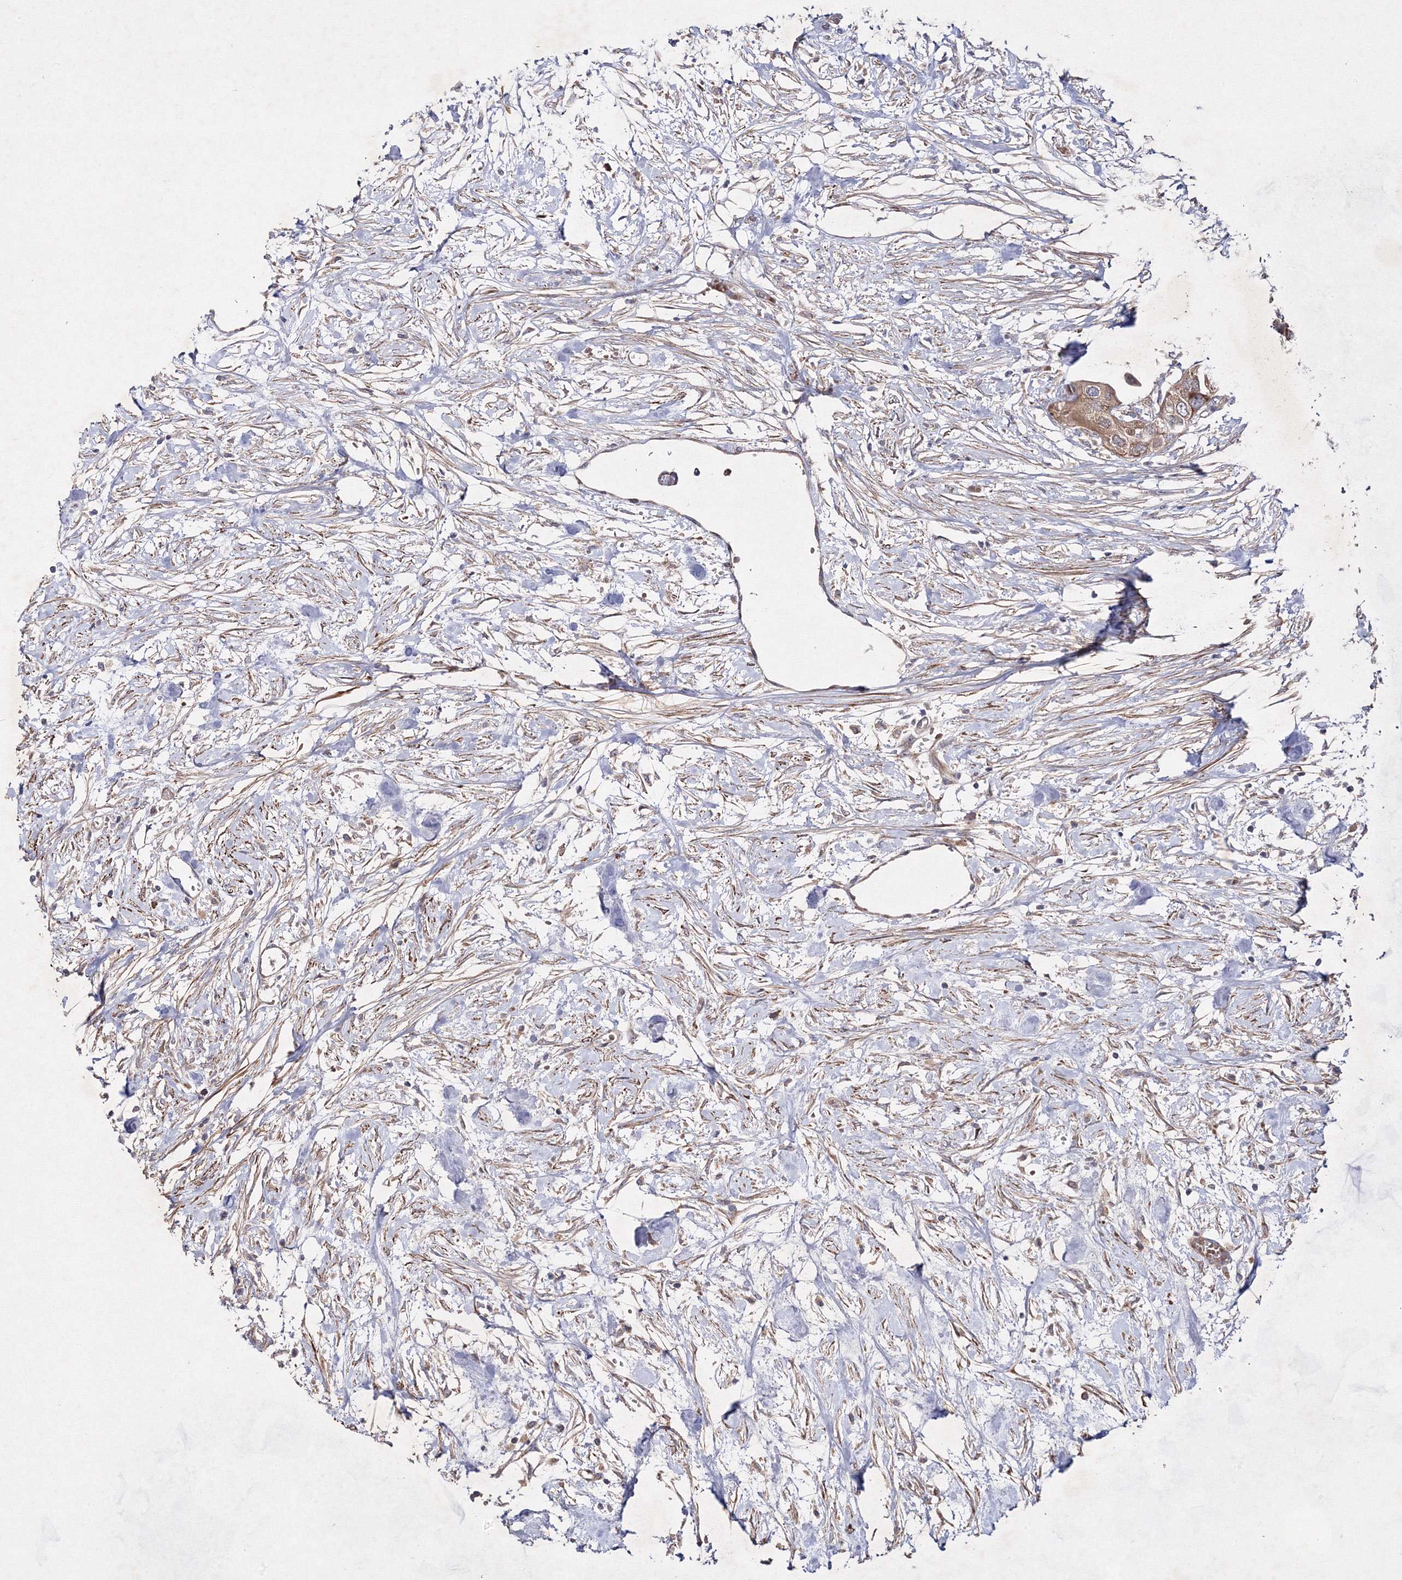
{"staining": {"intensity": "moderate", "quantity": ">75%", "location": "cytoplasmic/membranous"}, "tissue": "urothelial cancer", "cell_type": "Tumor cells", "image_type": "cancer", "snomed": [{"axis": "morphology", "description": "Urothelial carcinoma, High grade"}, {"axis": "topography", "description": "Urinary bladder"}], "caption": "Urothelial cancer stained for a protein reveals moderate cytoplasmic/membranous positivity in tumor cells.", "gene": "GFM1", "patient": {"sex": "male", "age": 64}}